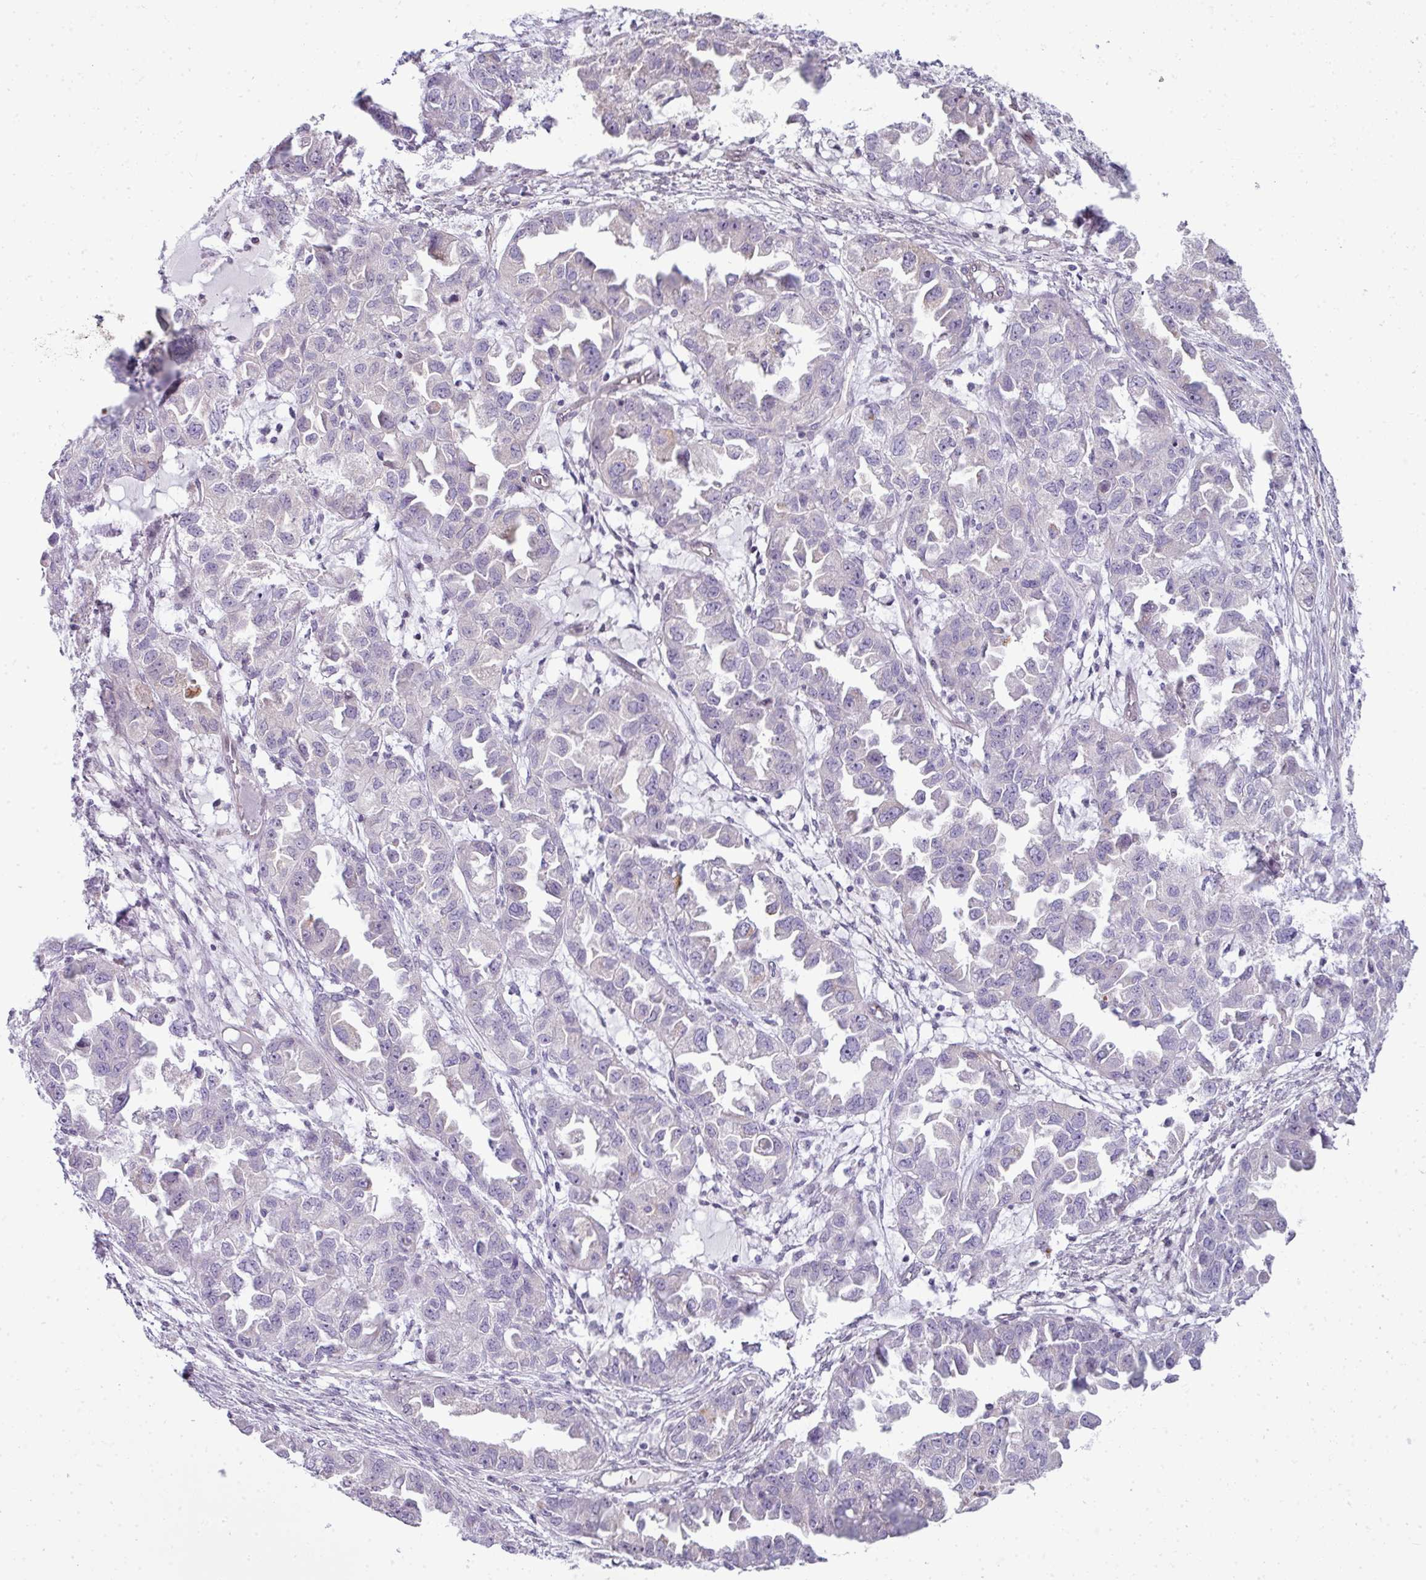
{"staining": {"intensity": "moderate", "quantity": "<25%", "location": "cytoplasmic/membranous"}, "tissue": "ovarian cancer", "cell_type": "Tumor cells", "image_type": "cancer", "snomed": [{"axis": "morphology", "description": "Cystadenocarcinoma, serous, NOS"}, {"axis": "topography", "description": "Ovary"}], "caption": "Protein expression analysis of serous cystadenocarcinoma (ovarian) demonstrates moderate cytoplasmic/membranous staining in approximately <25% of tumor cells.", "gene": "STAT5A", "patient": {"sex": "female", "age": 84}}